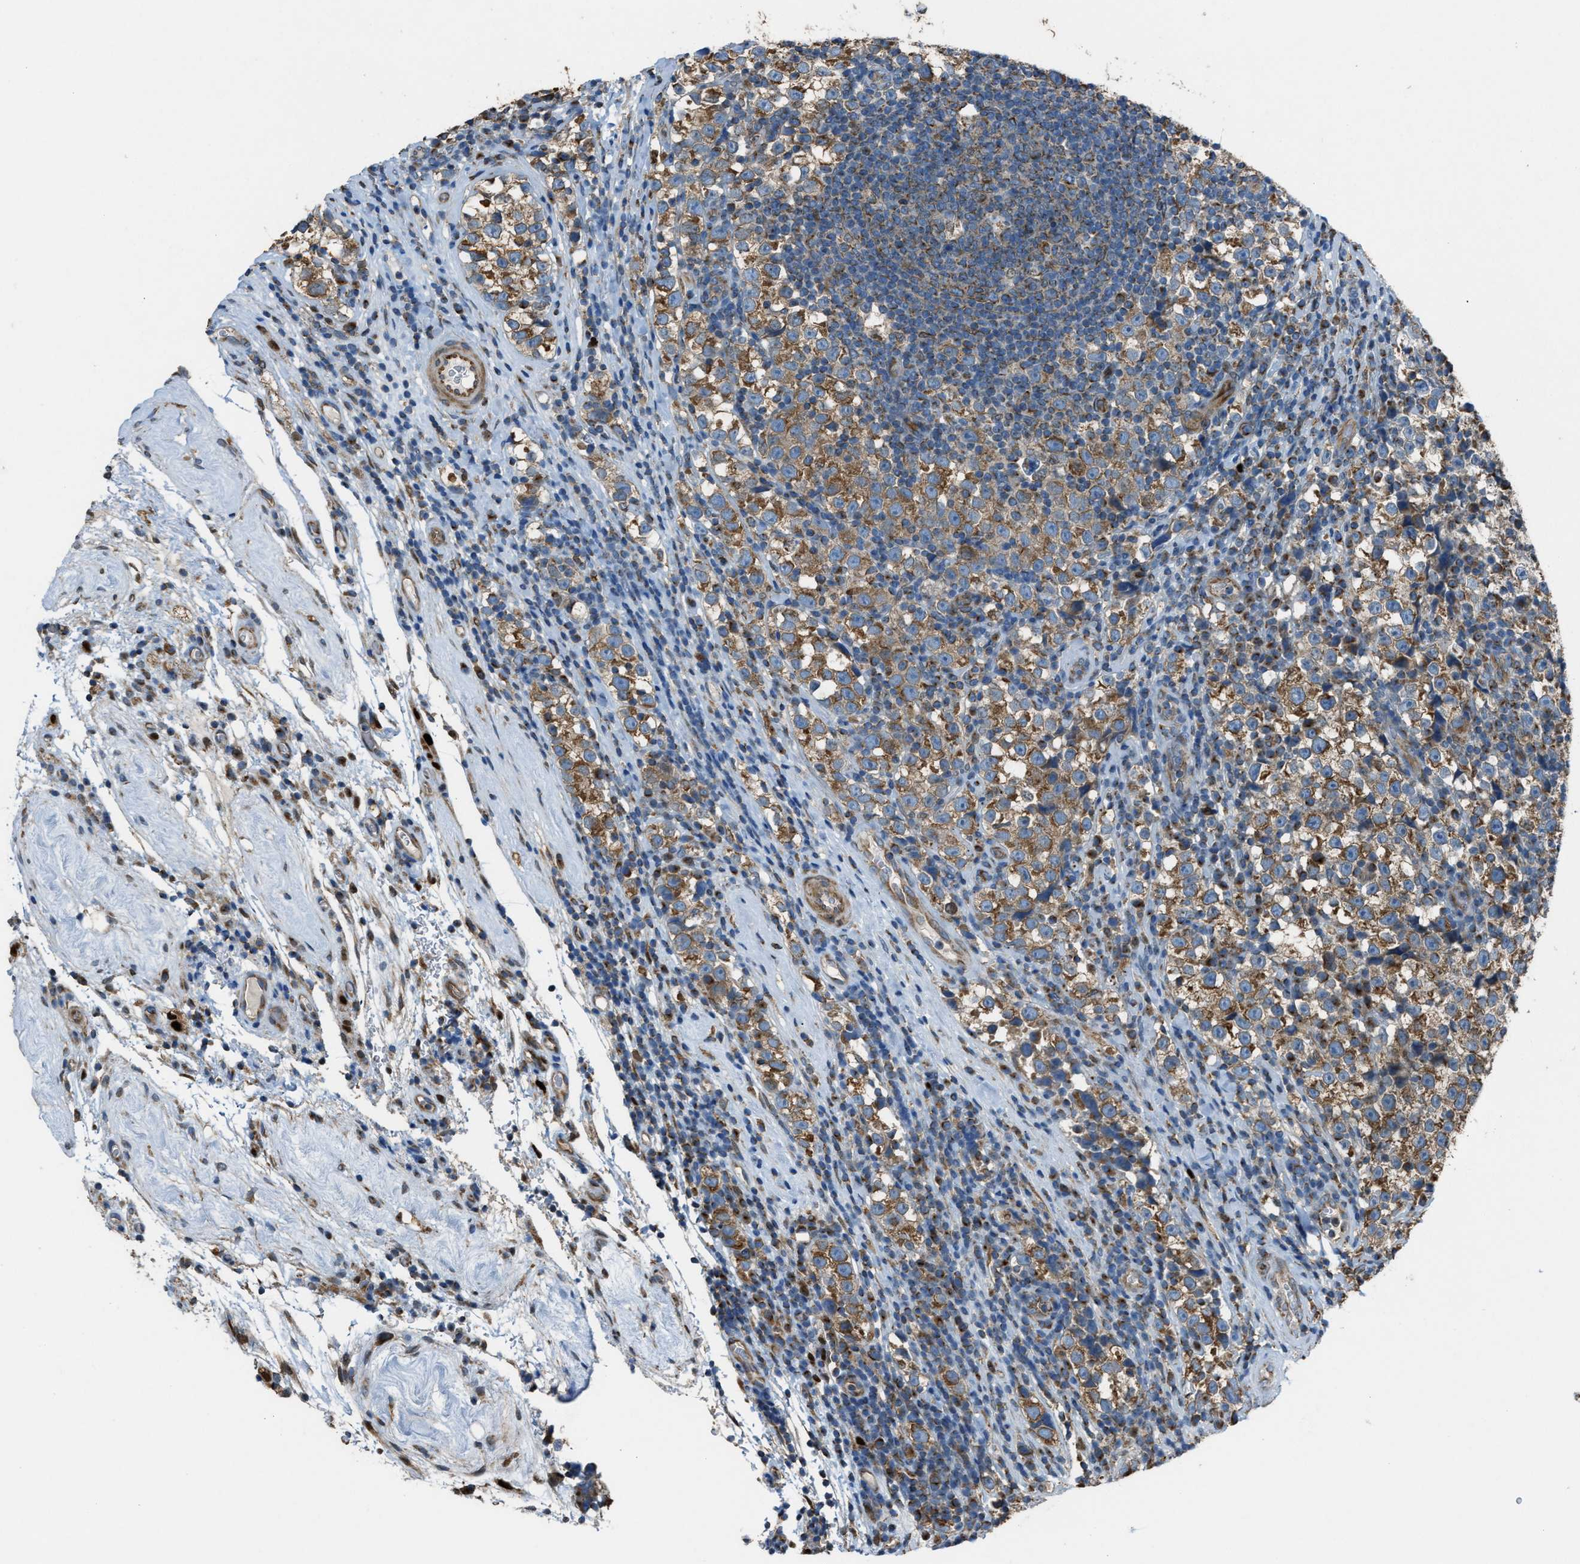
{"staining": {"intensity": "moderate", "quantity": ">75%", "location": "cytoplasmic/membranous"}, "tissue": "testis cancer", "cell_type": "Tumor cells", "image_type": "cancer", "snomed": [{"axis": "morphology", "description": "Normal tissue, NOS"}, {"axis": "morphology", "description": "Seminoma, NOS"}, {"axis": "topography", "description": "Testis"}], "caption": "Immunohistochemical staining of testis seminoma displays medium levels of moderate cytoplasmic/membranous protein expression in about >75% of tumor cells.", "gene": "SLC25A11", "patient": {"sex": "male", "age": 43}}